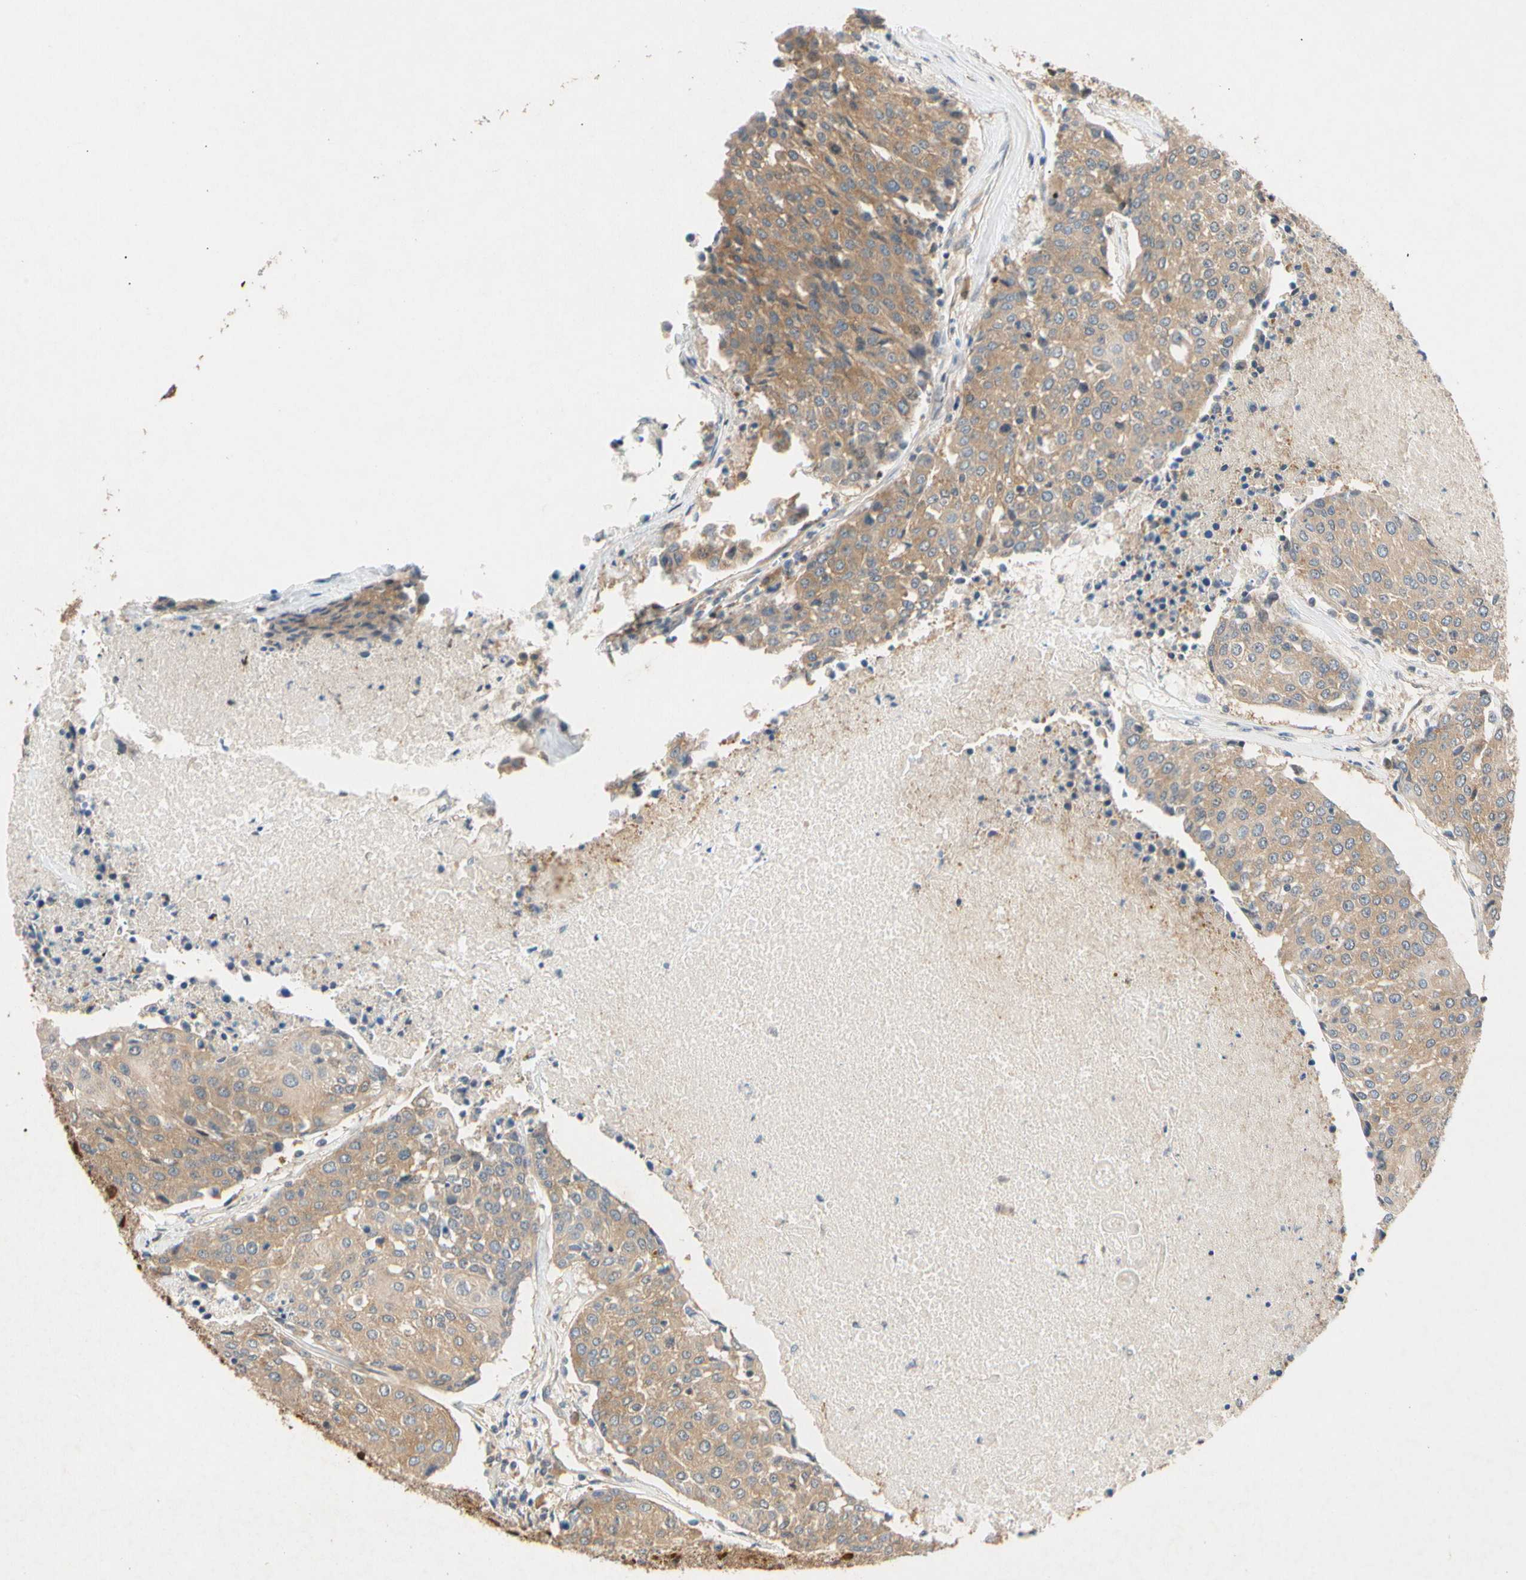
{"staining": {"intensity": "moderate", "quantity": ">75%", "location": "nuclear"}, "tissue": "urothelial cancer", "cell_type": "Tumor cells", "image_type": "cancer", "snomed": [{"axis": "morphology", "description": "Urothelial carcinoma, High grade"}, {"axis": "topography", "description": "Urinary bladder"}], "caption": "A brown stain labels moderate nuclear staining of a protein in urothelial cancer tumor cells.", "gene": "EIF1AX", "patient": {"sex": "female", "age": 85}}